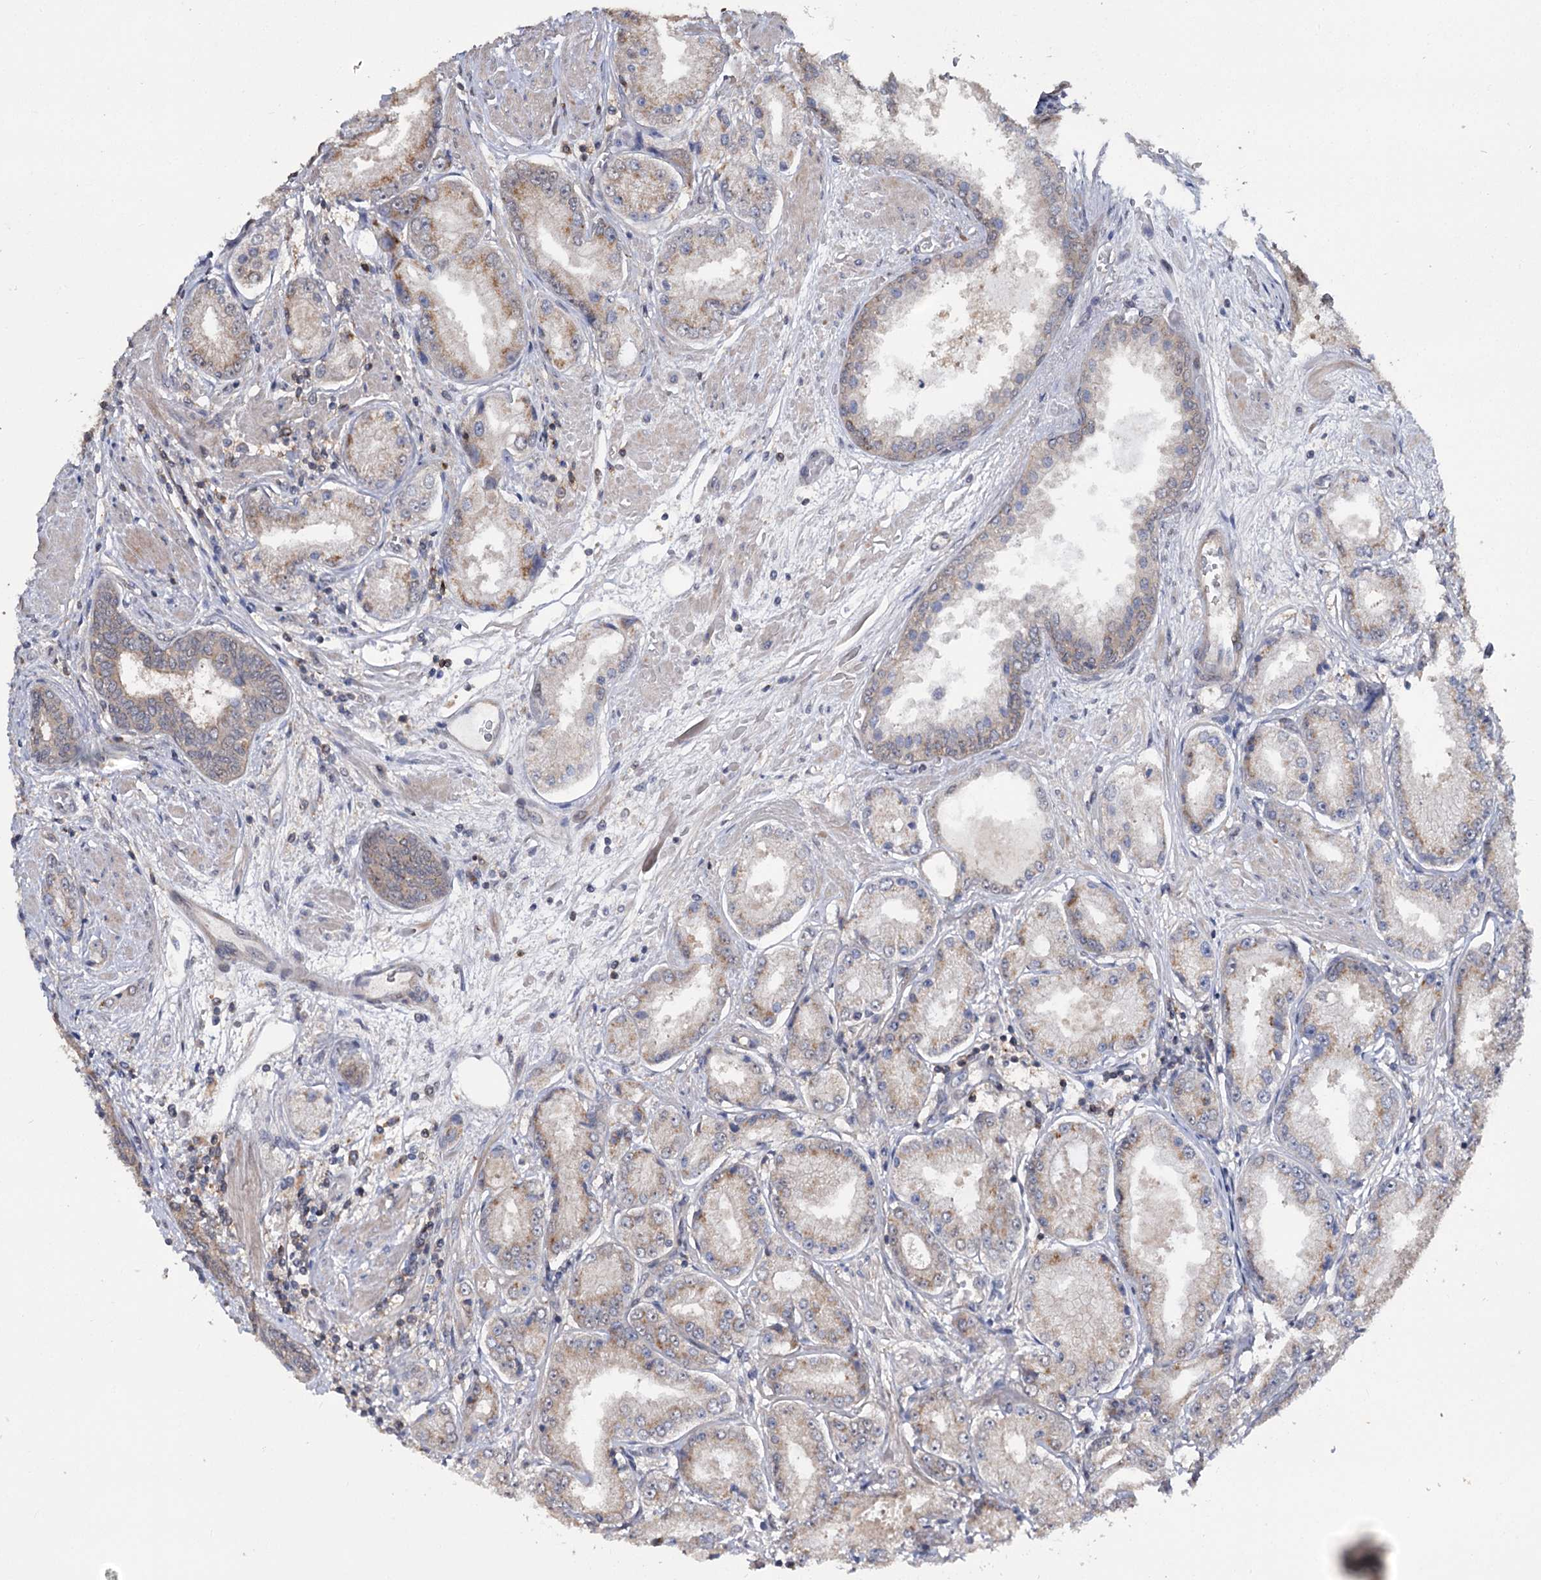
{"staining": {"intensity": "weak", "quantity": "<25%", "location": "cytoplasmic/membranous"}, "tissue": "prostate cancer", "cell_type": "Tumor cells", "image_type": "cancer", "snomed": [{"axis": "morphology", "description": "Adenocarcinoma, High grade"}, {"axis": "topography", "description": "Prostate"}], "caption": "An immunohistochemistry (IHC) micrograph of adenocarcinoma (high-grade) (prostate) is shown. There is no staining in tumor cells of adenocarcinoma (high-grade) (prostate). (IHC, brightfield microscopy, high magnification).", "gene": "STX6", "patient": {"sex": "male", "age": 59}}